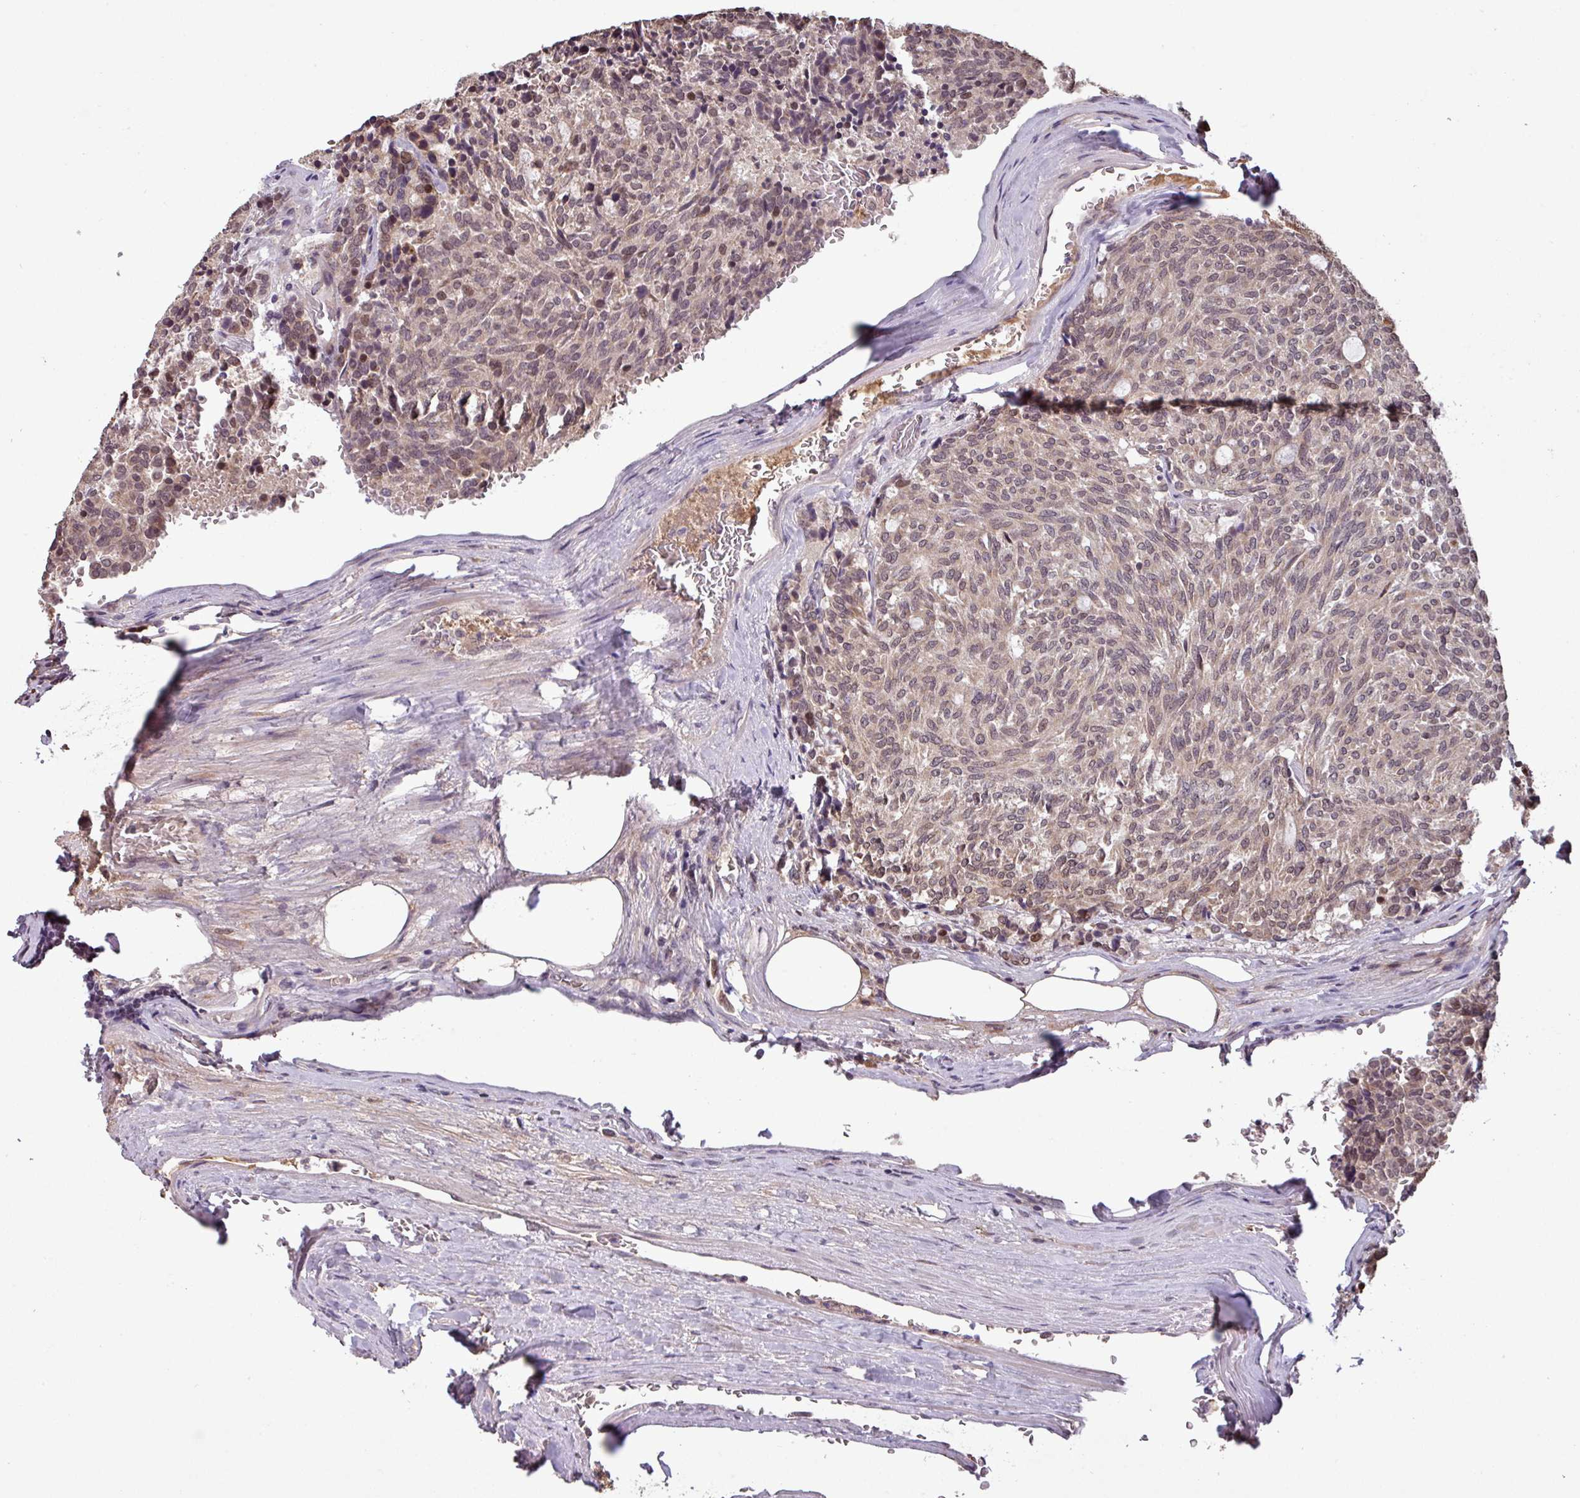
{"staining": {"intensity": "moderate", "quantity": "<25%", "location": "nuclear"}, "tissue": "carcinoid", "cell_type": "Tumor cells", "image_type": "cancer", "snomed": [{"axis": "morphology", "description": "Carcinoid, malignant, NOS"}, {"axis": "topography", "description": "Pancreas"}], "caption": "Immunohistochemical staining of carcinoid shows moderate nuclear protein staining in approximately <25% of tumor cells.", "gene": "NOB1", "patient": {"sex": "female", "age": 54}}